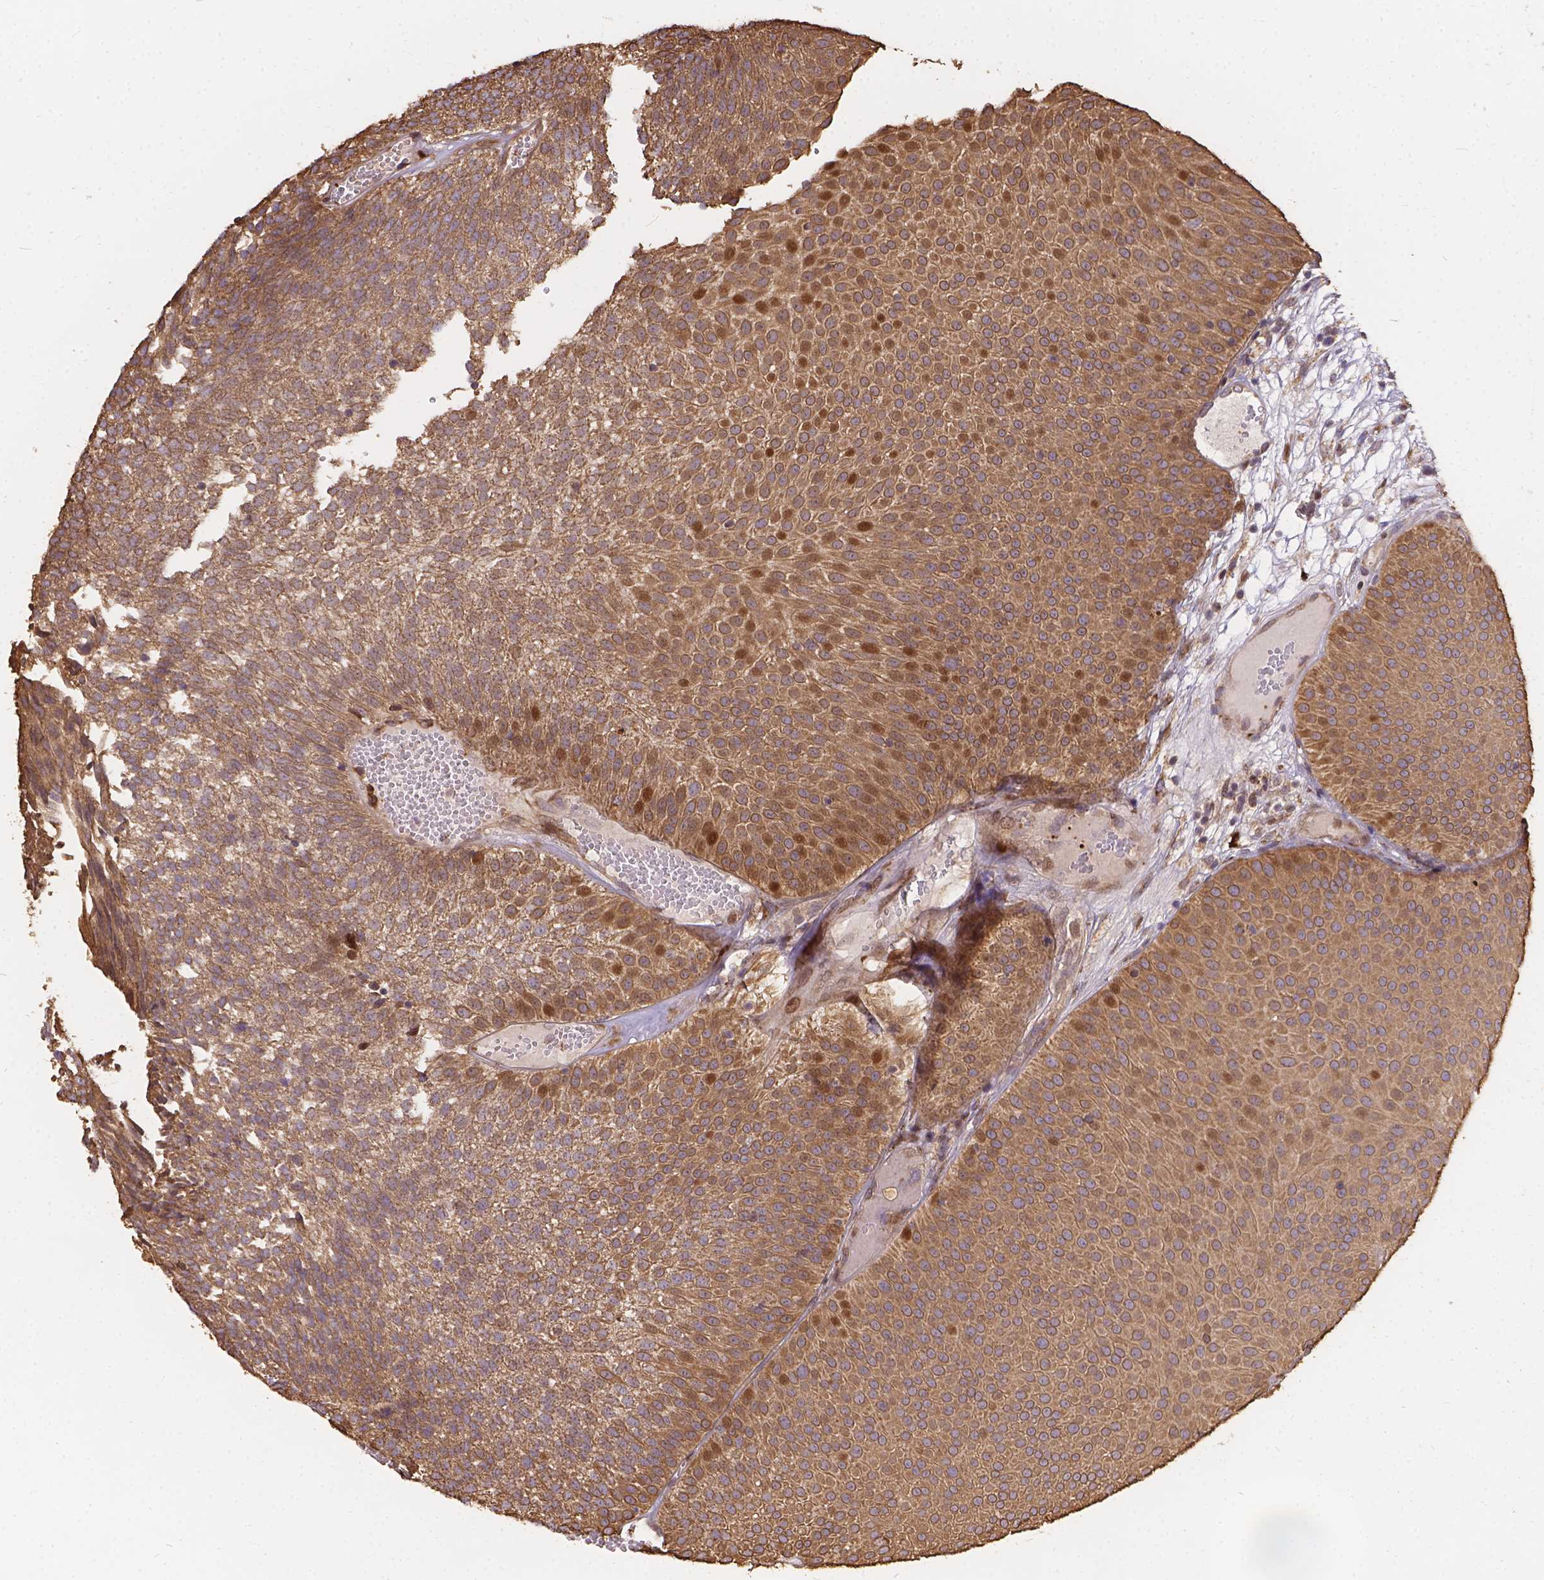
{"staining": {"intensity": "weak", "quantity": "25%-75%", "location": "cytoplasmic/membranous"}, "tissue": "urothelial cancer", "cell_type": "Tumor cells", "image_type": "cancer", "snomed": [{"axis": "morphology", "description": "Urothelial carcinoma, Low grade"}, {"axis": "topography", "description": "Urinary bladder"}], "caption": "This photomicrograph displays immunohistochemistry (IHC) staining of low-grade urothelial carcinoma, with low weak cytoplasmic/membranous expression in approximately 25%-75% of tumor cells.", "gene": "DENND6A", "patient": {"sex": "male", "age": 52}}